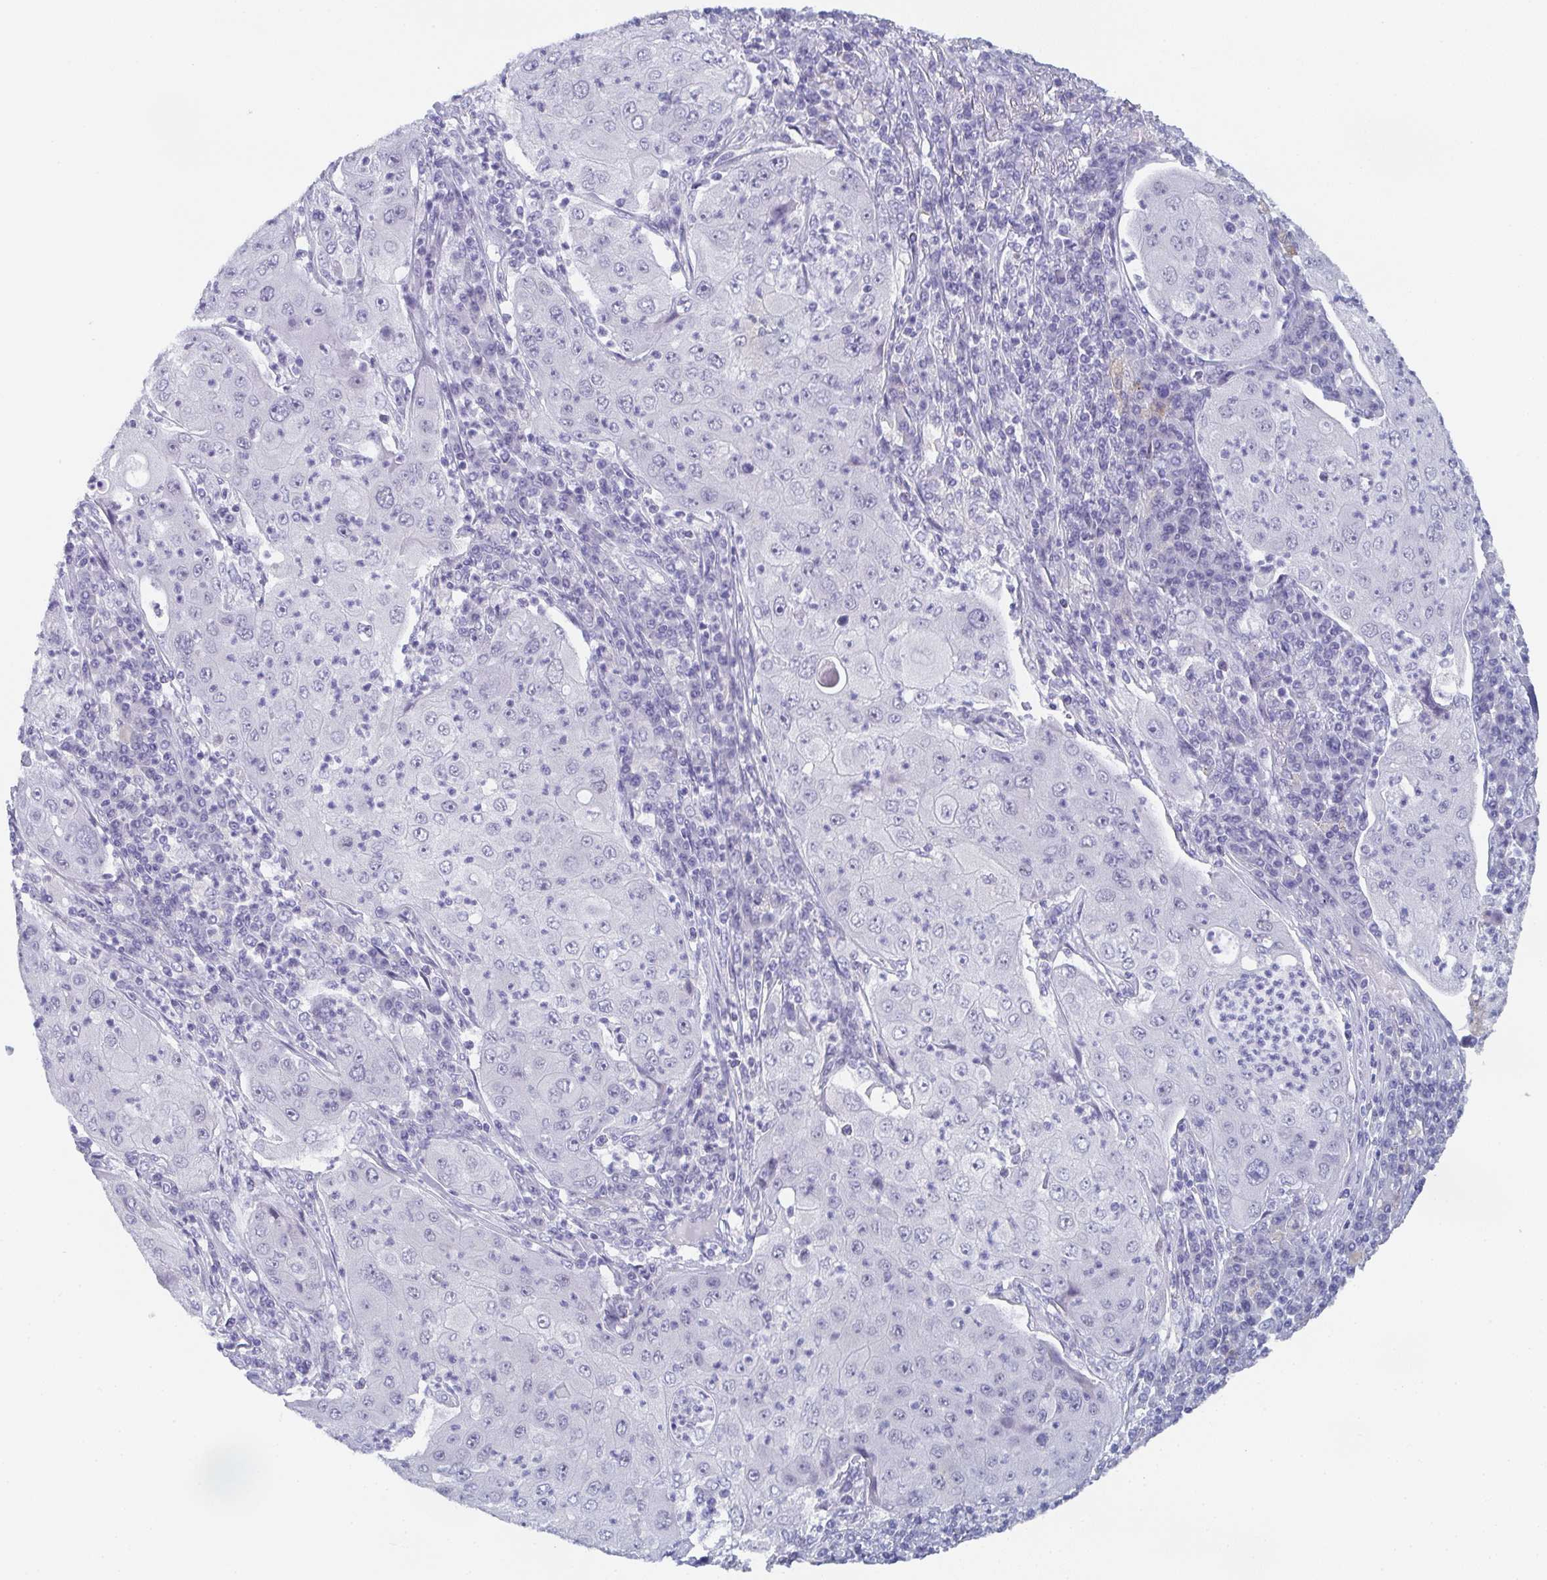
{"staining": {"intensity": "negative", "quantity": "none", "location": "none"}, "tissue": "lung cancer", "cell_type": "Tumor cells", "image_type": "cancer", "snomed": [{"axis": "morphology", "description": "Squamous cell carcinoma, NOS"}, {"axis": "topography", "description": "Lung"}], "caption": "Lung cancer (squamous cell carcinoma) stained for a protein using IHC shows no positivity tumor cells.", "gene": "DYDC2", "patient": {"sex": "female", "age": 59}}